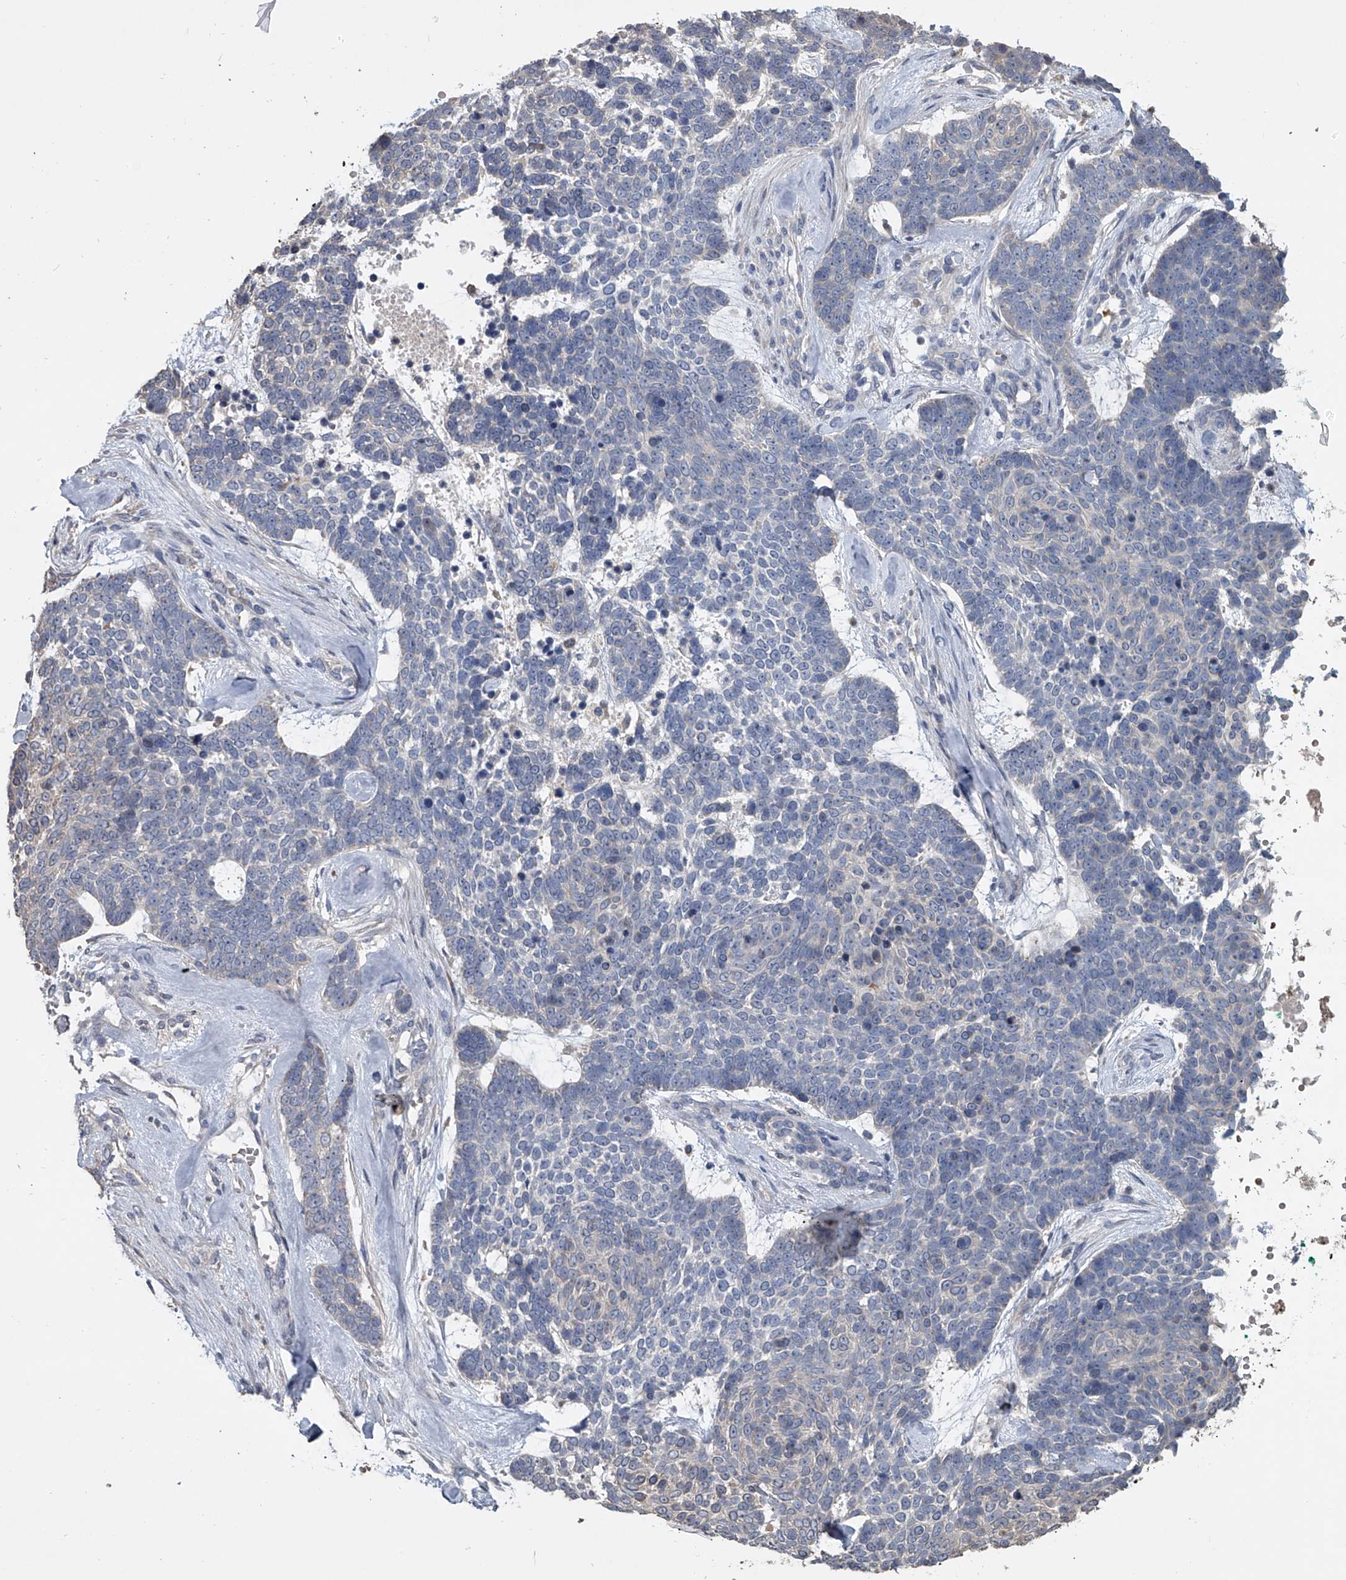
{"staining": {"intensity": "negative", "quantity": "none", "location": "none"}, "tissue": "skin cancer", "cell_type": "Tumor cells", "image_type": "cancer", "snomed": [{"axis": "morphology", "description": "Basal cell carcinoma"}, {"axis": "topography", "description": "Skin"}], "caption": "The IHC histopathology image has no significant positivity in tumor cells of skin cancer (basal cell carcinoma) tissue.", "gene": "DOCK9", "patient": {"sex": "female", "age": 81}}